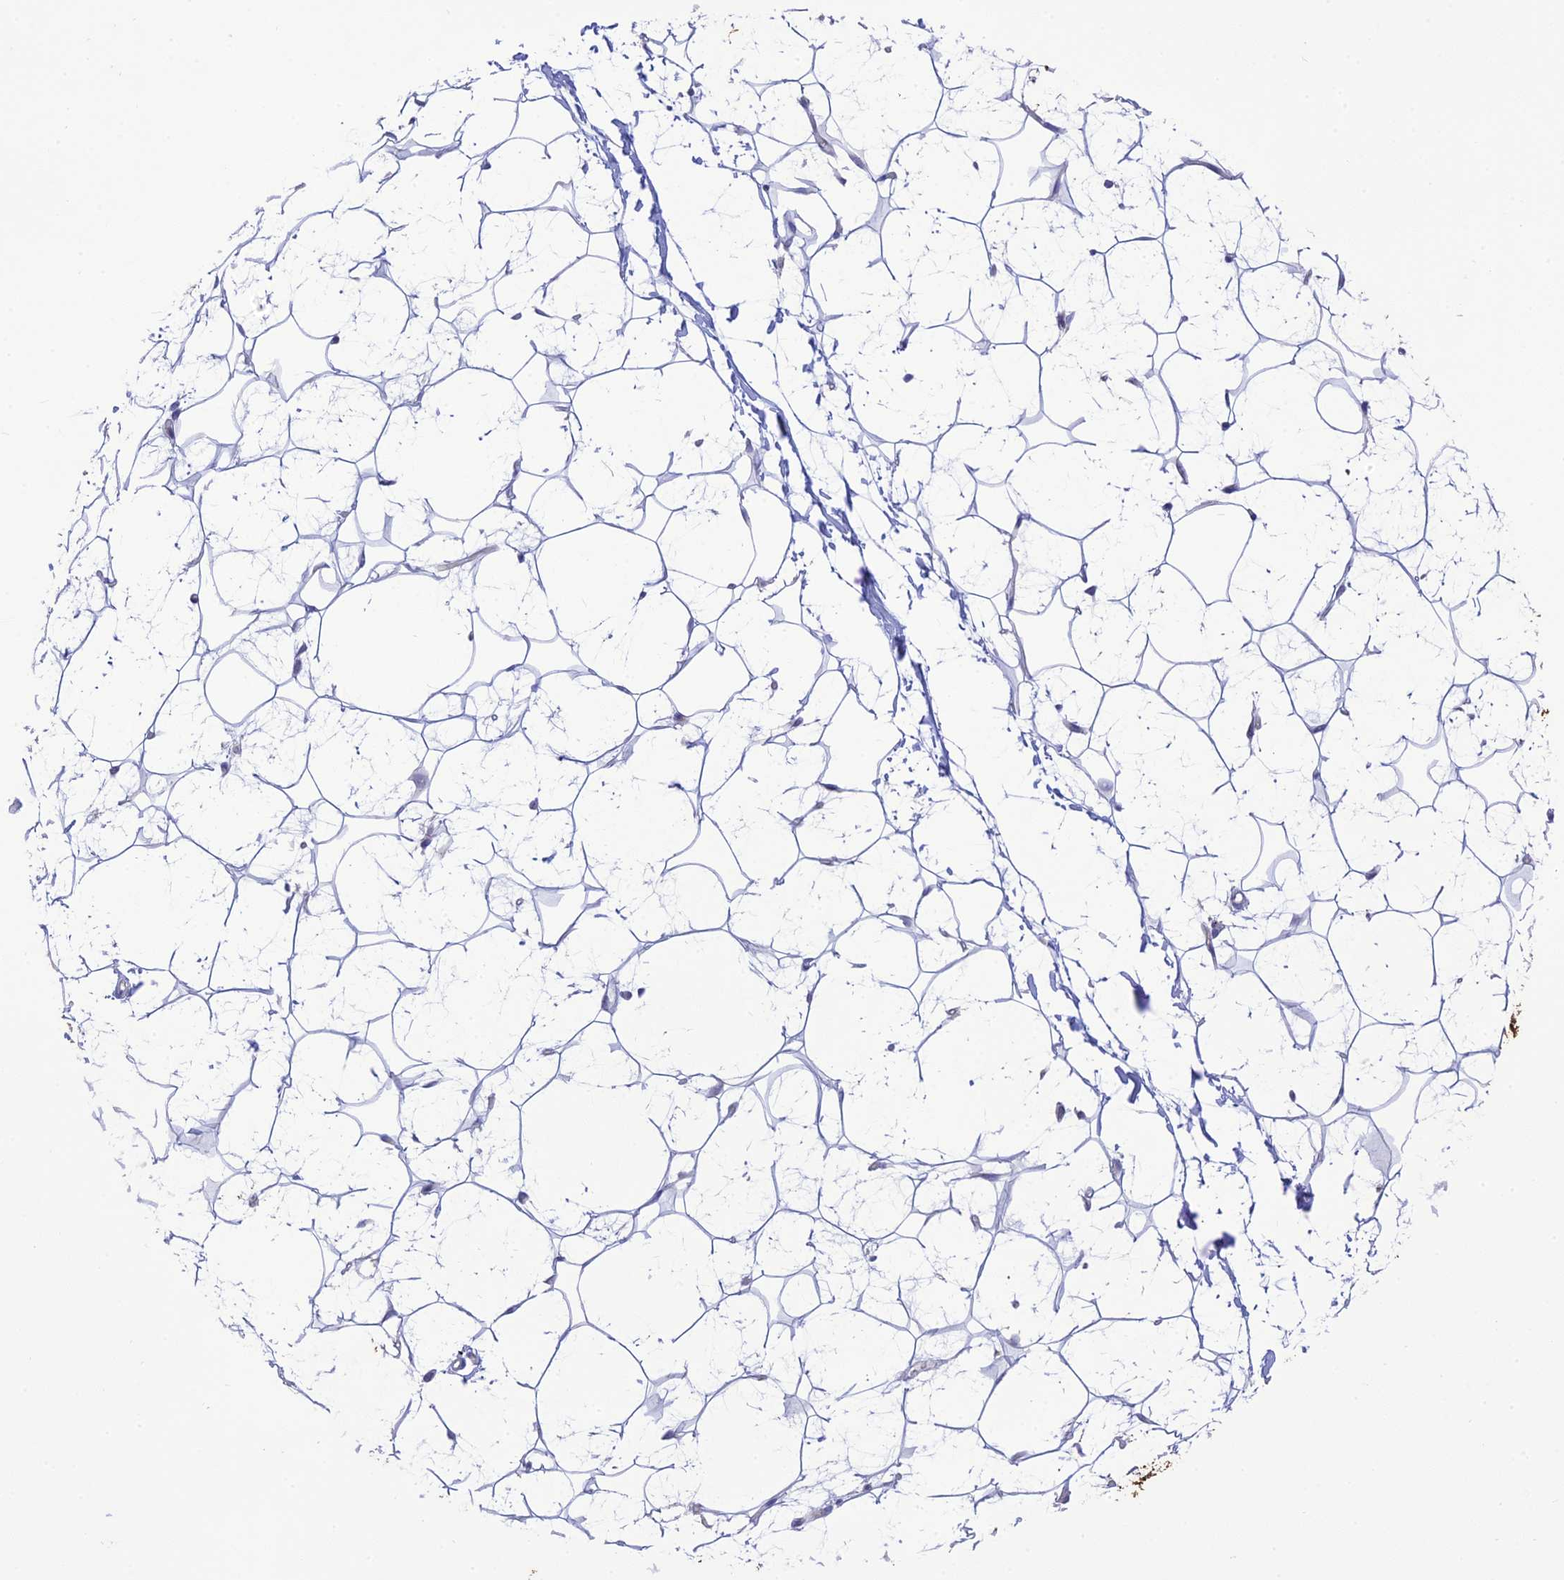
{"staining": {"intensity": "weak", "quantity": "<25%", "location": "nuclear"}, "tissue": "adipose tissue", "cell_type": "Adipocytes", "image_type": "normal", "snomed": [{"axis": "morphology", "description": "Normal tissue, NOS"}, {"axis": "topography", "description": "Breast"}], "caption": "Immunohistochemistry (IHC) image of benign human adipose tissue stained for a protein (brown), which shows no staining in adipocytes. Brightfield microscopy of IHC stained with DAB (3,3'-diaminobenzidine) (brown) and hematoxylin (blue), captured at high magnification.", "gene": "XPO7", "patient": {"sex": "female", "age": 26}}